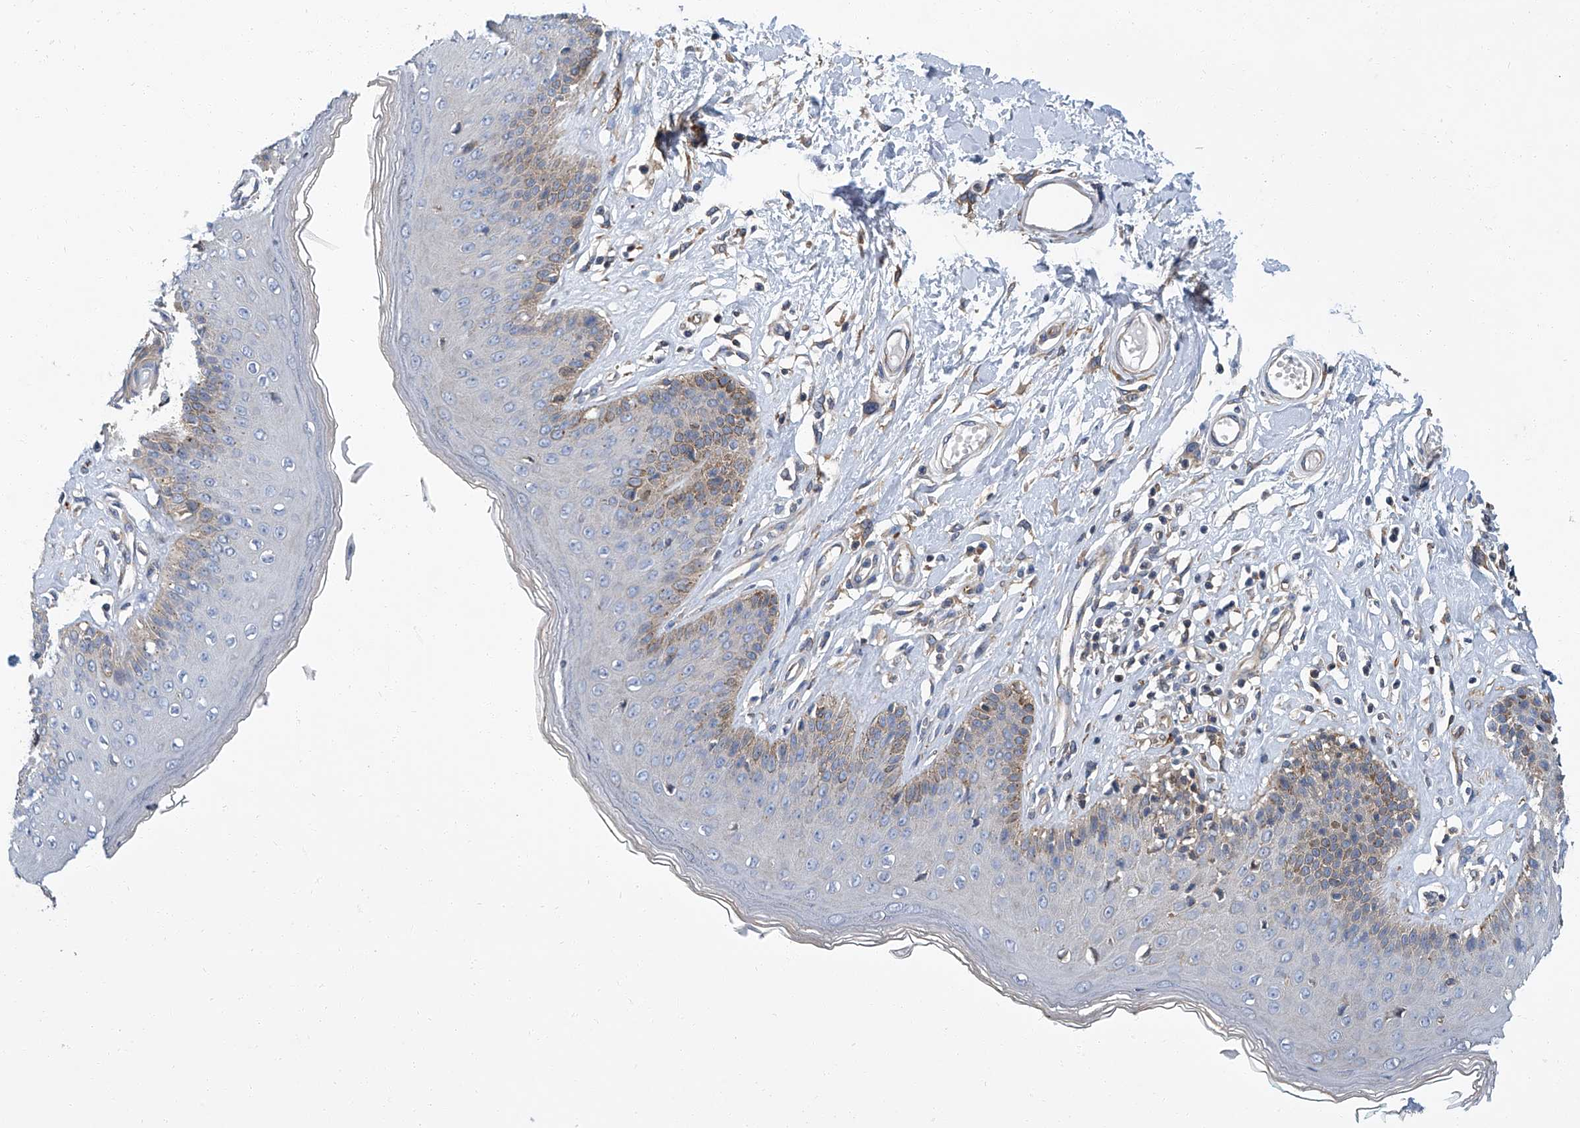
{"staining": {"intensity": "moderate", "quantity": "<25%", "location": "cytoplasmic/membranous"}, "tissue": "skin", "cell_type": "Epidermal cells", "image_type": "normal", "snomed": [{"axis": "morphology", "description": "Normal tissue, NOS"}, {"axis": "morphology", "description": "Squamous cell carcinoma, NOS"}, {"axis": "topography", "description": "Vulva"}], "caption": "Immunohistochemical staining of unremarkable human skin displays <25% levels of moderate cytoplasmic/membranous protein staining in about <25% of epidermal cells. Nuclei are stained in blue.", "gene": "PSMB10", "patient": {"sex": "female", "age": 85}}